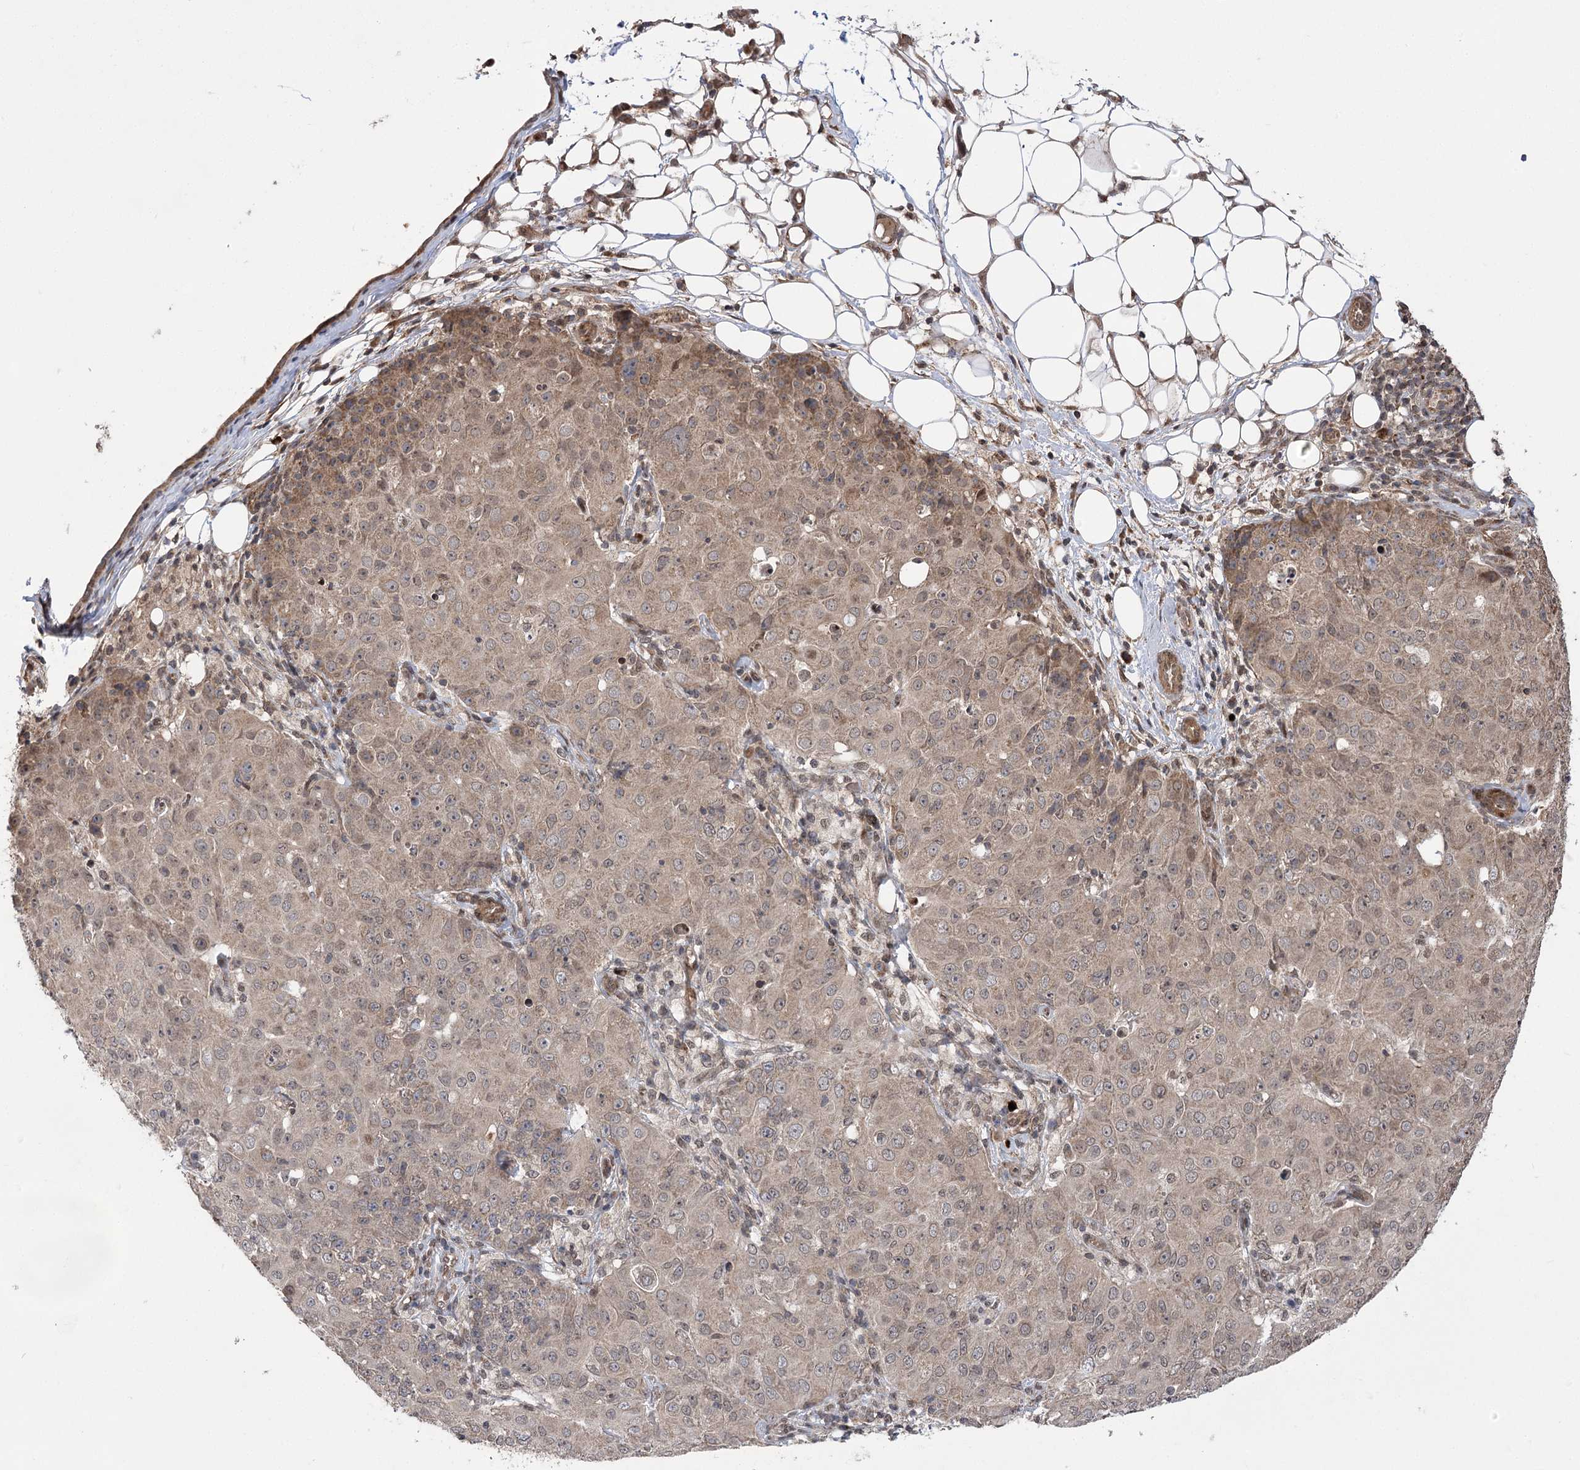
{"staining": {"intensity": "weak", "quantity": "<25%", "location": "cytoplasmic/membranous"}, "tissue": "ovarian cancer", "cell_type": "Tumor cells", "image_type": "cancer", "snomed": [{"axis": "morphology", "description": "Carcinoma, endometroid"}, {"axis": "topography", "description": "Ovary"}], "caption": "Image shows no protein positivity in tumor cells of ovarian cancer tissue.", "gene": "TENM2", "patient": {"sex": "female", "age": 42}}